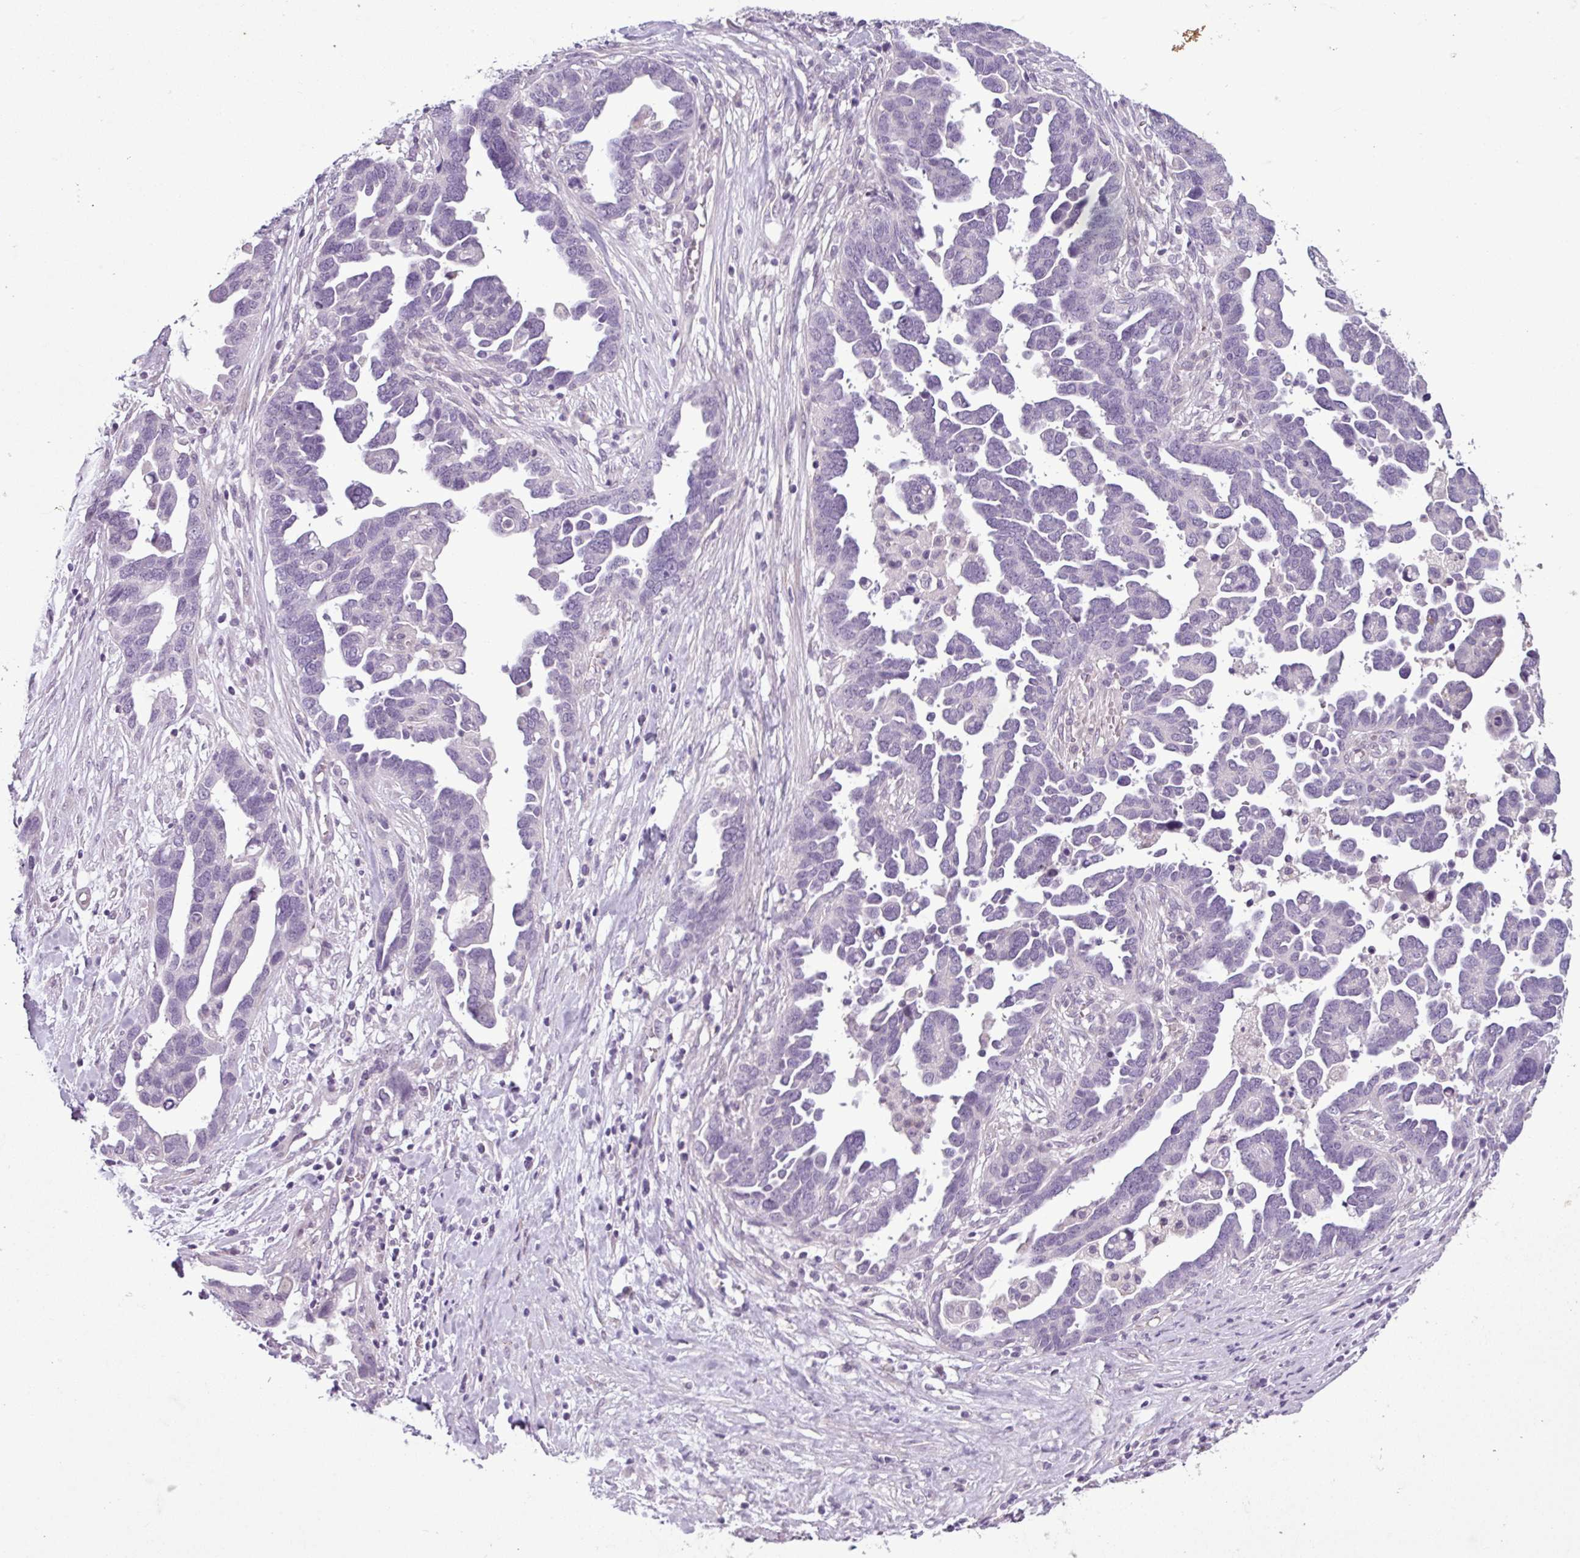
{"staining": {"intensity": "negative", "quantity": "none", "location": "none"}, "tissue": "ovarian cancer", "cell_type": "Tumor cells", "image_type": "cancer", "snomed": [{"axis": "morphology", "description": "Cystadenocarcinoma, serous, NOS"}, {"axis": "topography", "description": "Ovary"}], "caption": "Immunohistochemical staining of human ovarian cancer (serous cystadenocarcinoma) reveals no significant expression in tumor cells.", "gene": "C9orf24", "patient": {"sex": "female", "age": 54}}